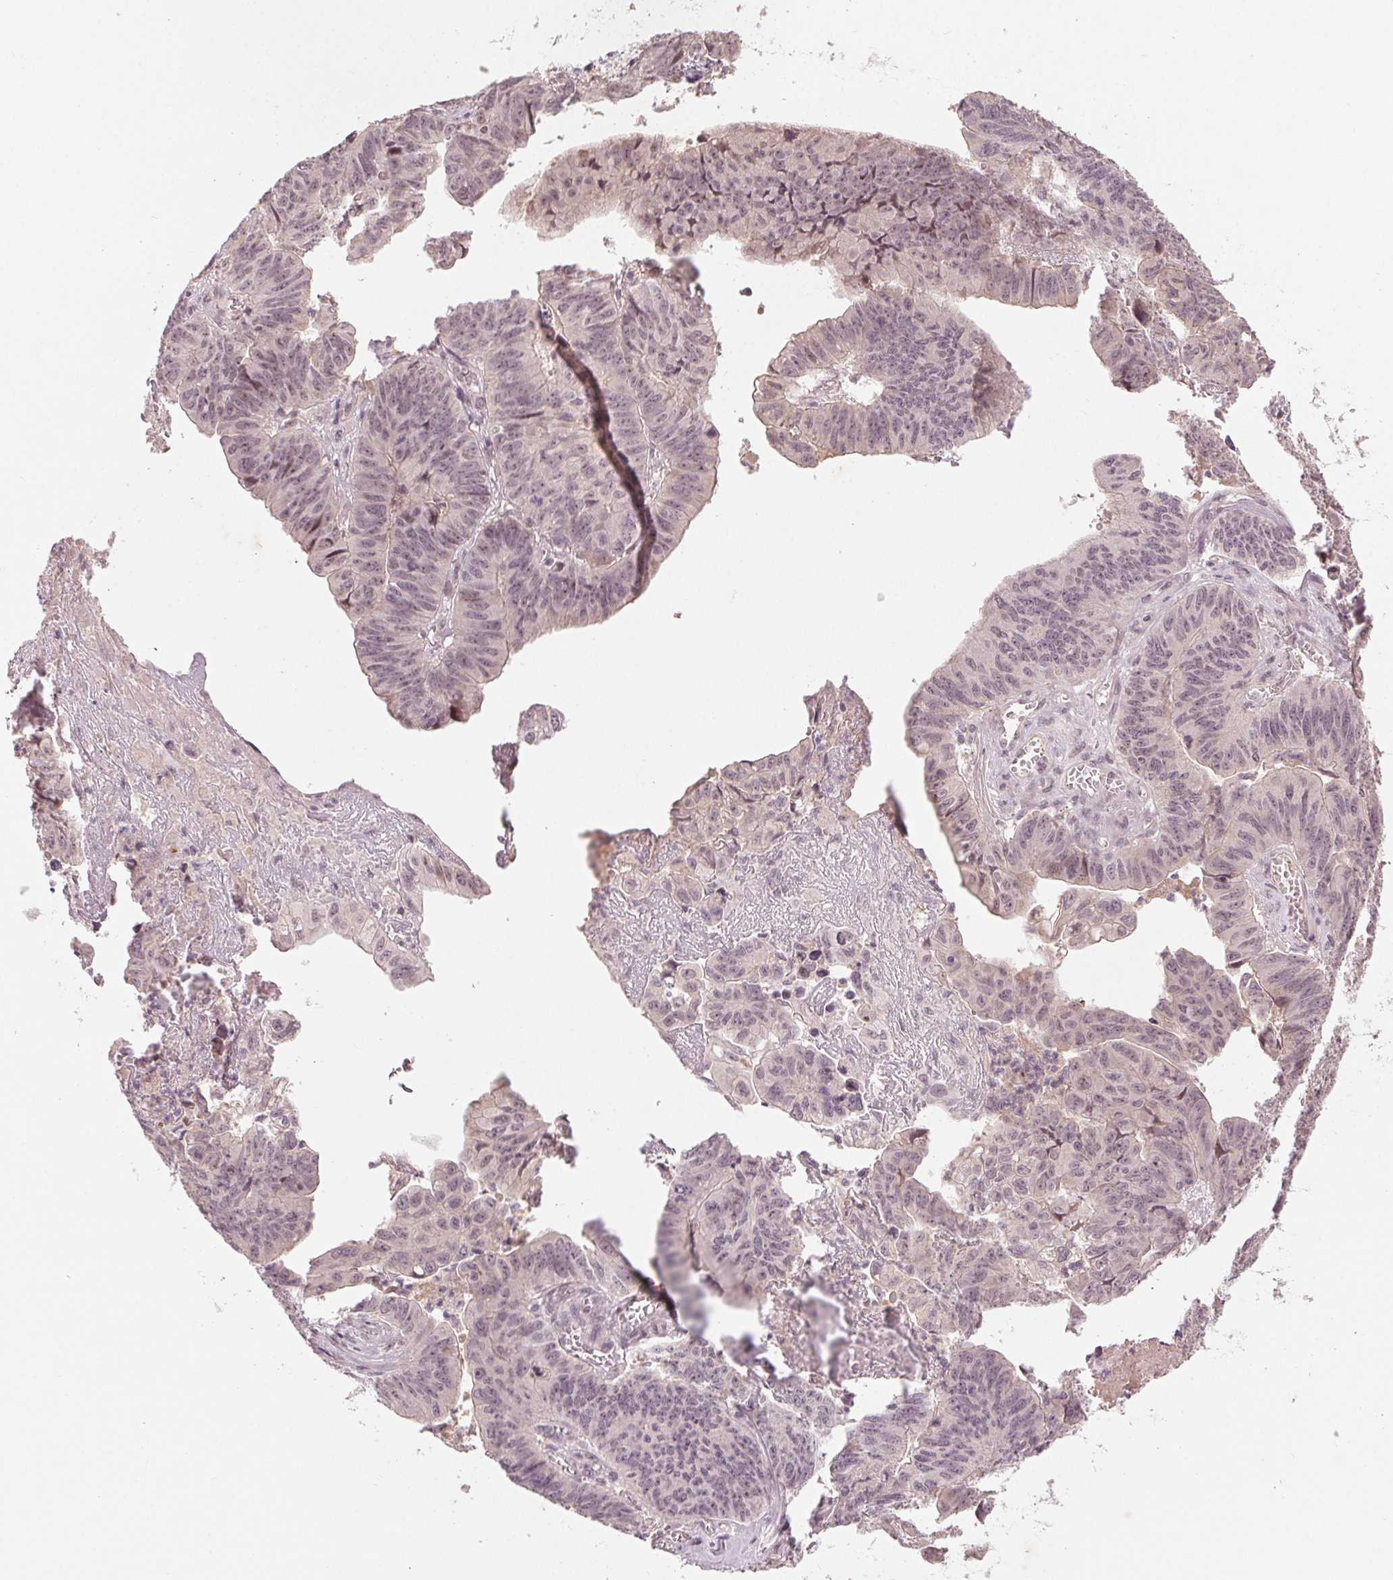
{"staining": {"intensity": "negative", "quantity": "none", "location": "none"}, "tissue": "stomach cancer", "cell_type": "Tumor cells", "image_type": "cancer", "snomed": [{"axis": "morphology", "description": "Adenocarcinoma, NOS"}, {"axis": "topography", "description": "Stomach, lower"}], "caption": "IHC image of neoplastic tissue: human stomach cancer stained with DAB (3,3'-diaminobenzidine) shows no significant protein positivity in tumor cells.", "gene": "TUB", "patient": {"sex": "male", "age": 77}}